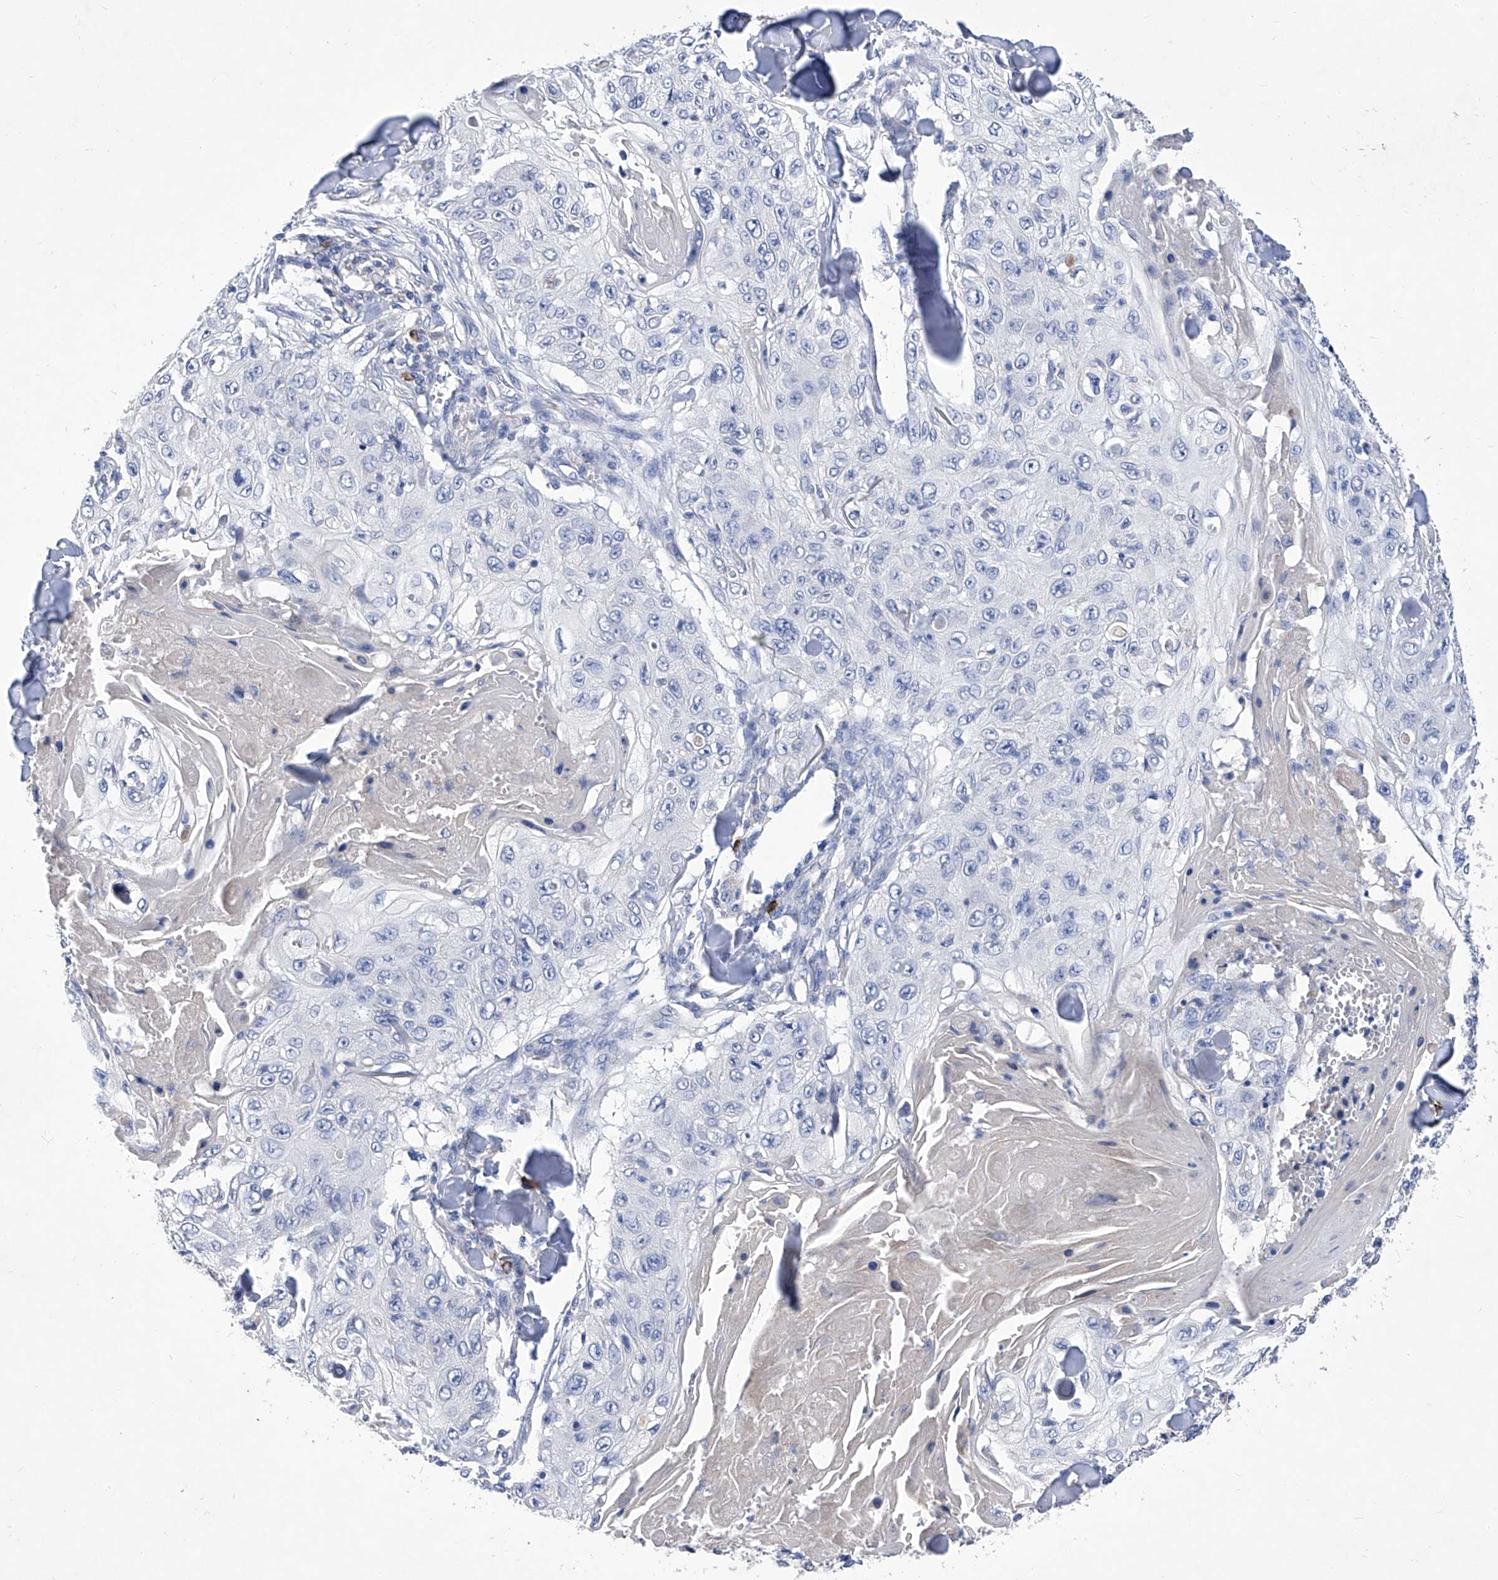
{"staining": {"intensity": "negative", "quantity": "none", "location": "none"}, "tissue": "skin cancer", "cell_type": "Tumor cells", "image_type": "cancer", "snomed": [{"axis": "morphology", "description": "Squamous cell carcinoma, NOS"}, {"axis": "topography", "description": "Skin"}], "caption": "Histopathology image shows no significant protein positivity in tumor cells of skin cancer (squamous cell carcinoma).", "gene": "IFNL2", "patient": {"sex": "male", "age": 86}}